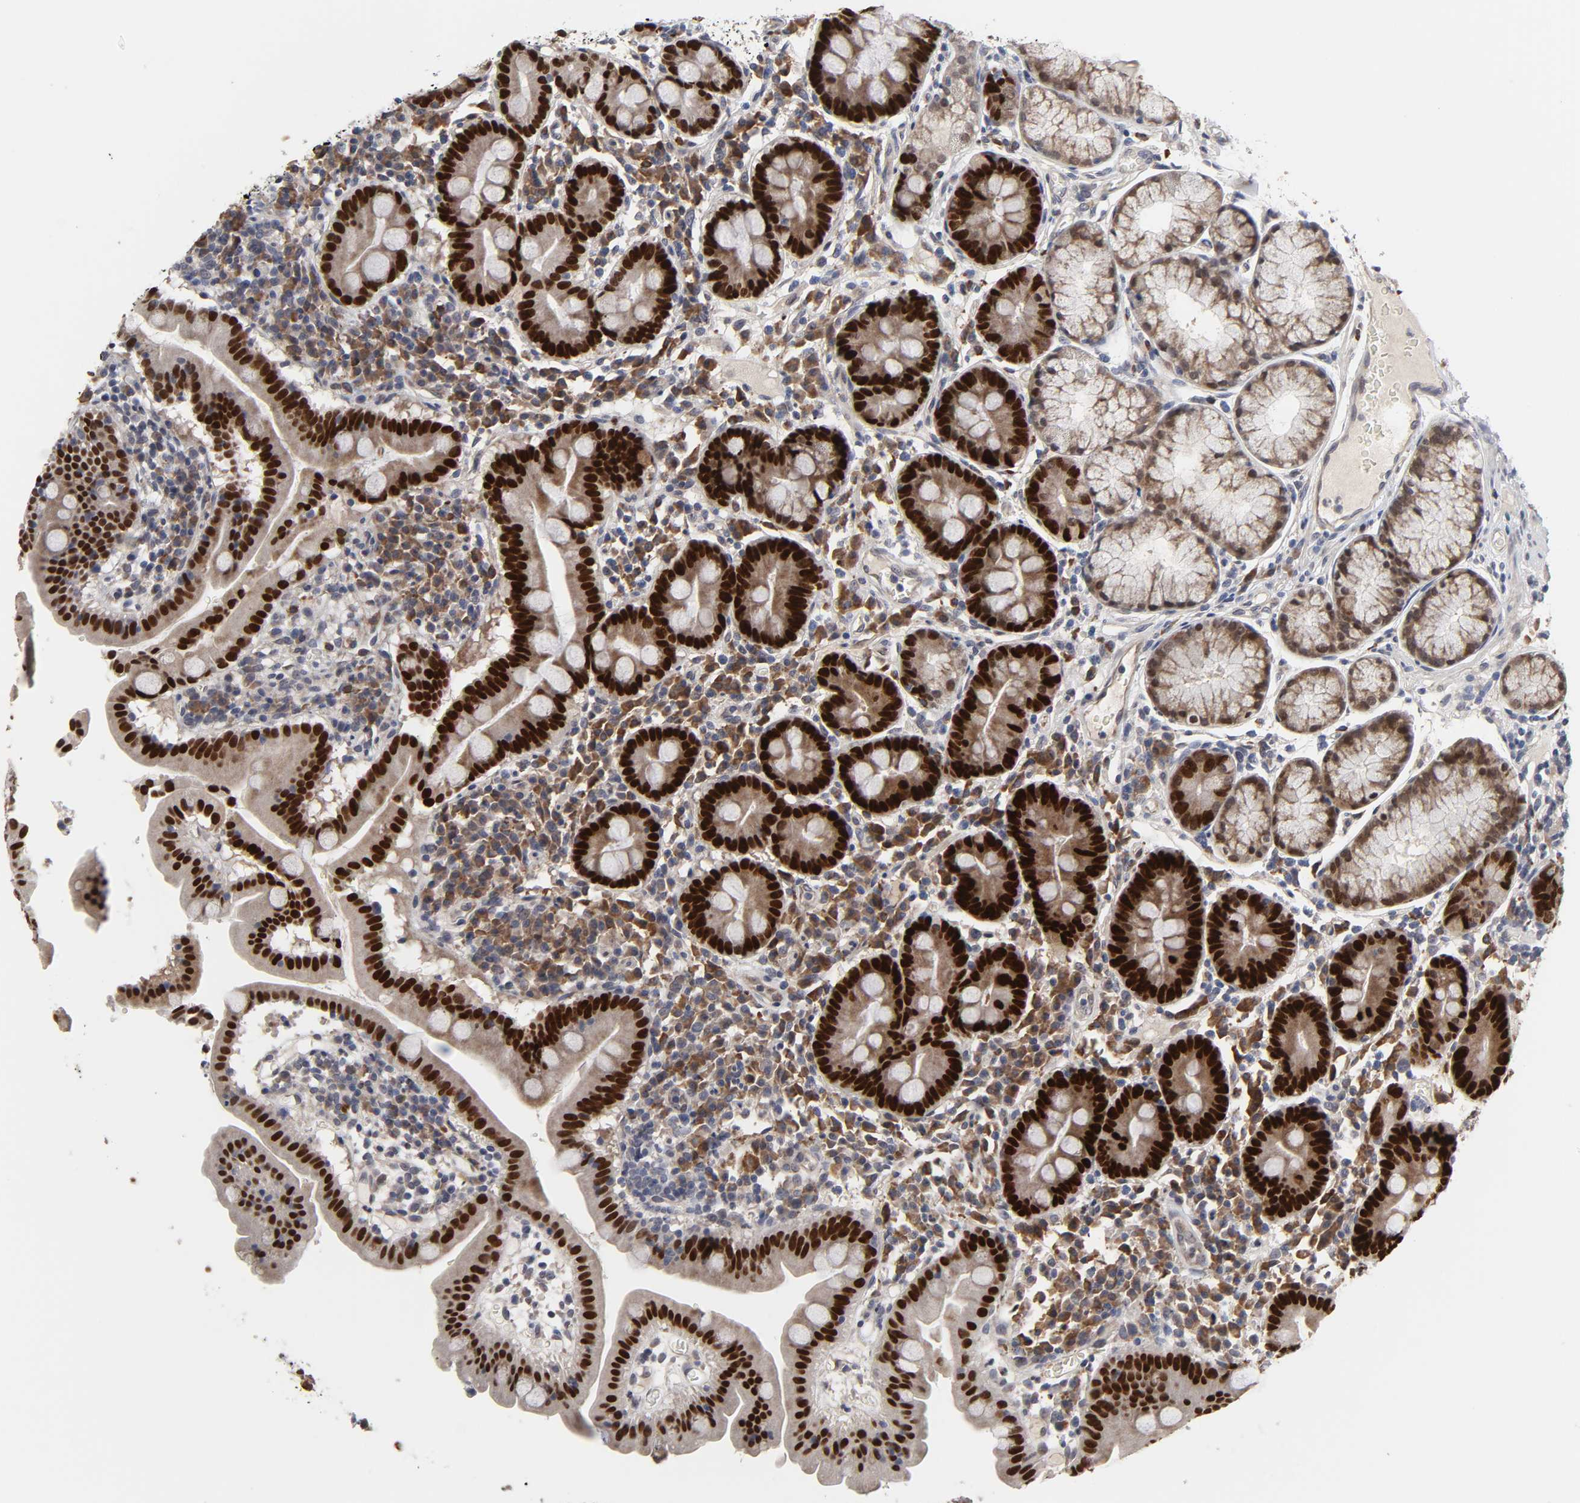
{"staining": {"intensity": "strong", "quantity": ">75%", "location": "cytoplasmic/membranous,nuclear"}, "tissue": "duodenum", "cell_type": "Glandular cells", "image_type": "normal", "snomed": [{"axis": "morphology", "description": "Normal tissue, NOS"}, {"axis": "topography", "description": "Duodenum"}], "caption": "Glandular cells demonstrate high levels of strong cytoplasmic/membranous,nuclear positivity in approximately >75% of cells in benign human duodenum. (DAB (3,3'-diaminobenzidine) IHC, brown staining for protein, blue staining for nuclei).", "gene": "HNF4A", "patient": {"sex": "male", "age": 50}}